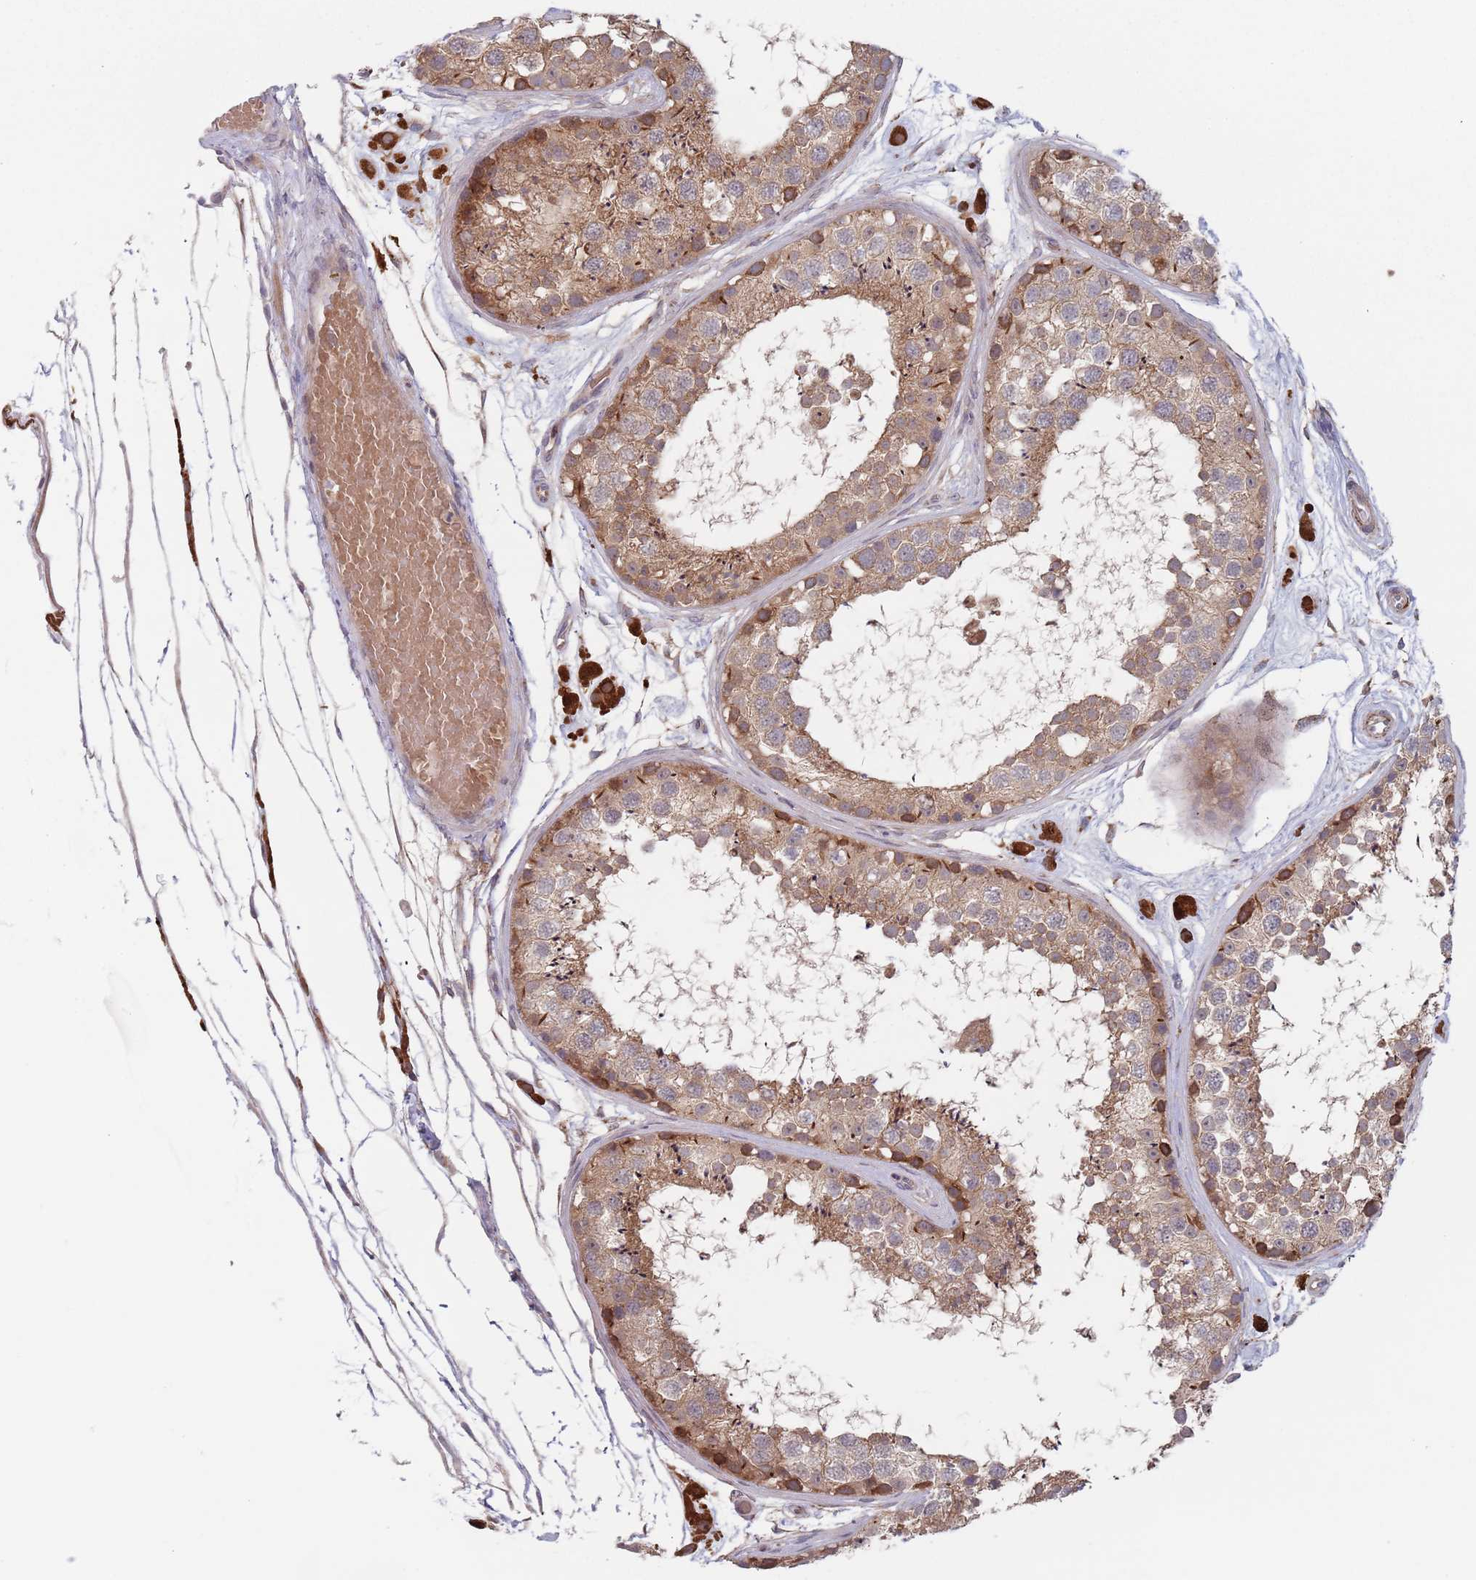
{"staining": {"intensity": "moderate", "quantity": ">75%", "location": "cytoplasmic/membranous"}, "tissue": "testis", "cell_type": "Cells in seminiferous ducts", "image_type": "normal", "snomed": [{"axis": "morphology", "description": "Normal tissue, NOS"}, {"axis": "topography", "description": "Testis"}], "caption": "A histopathology image of human testis stained for a protein reveals moderate cytoplasmic/membranous brown staining in cells in seminiferous ducts. (DAB IHC, brown staining for protein, blue staining for nuclei).", "gene": "ZNF140", "patient": {"sex": "male", "age": 25}}